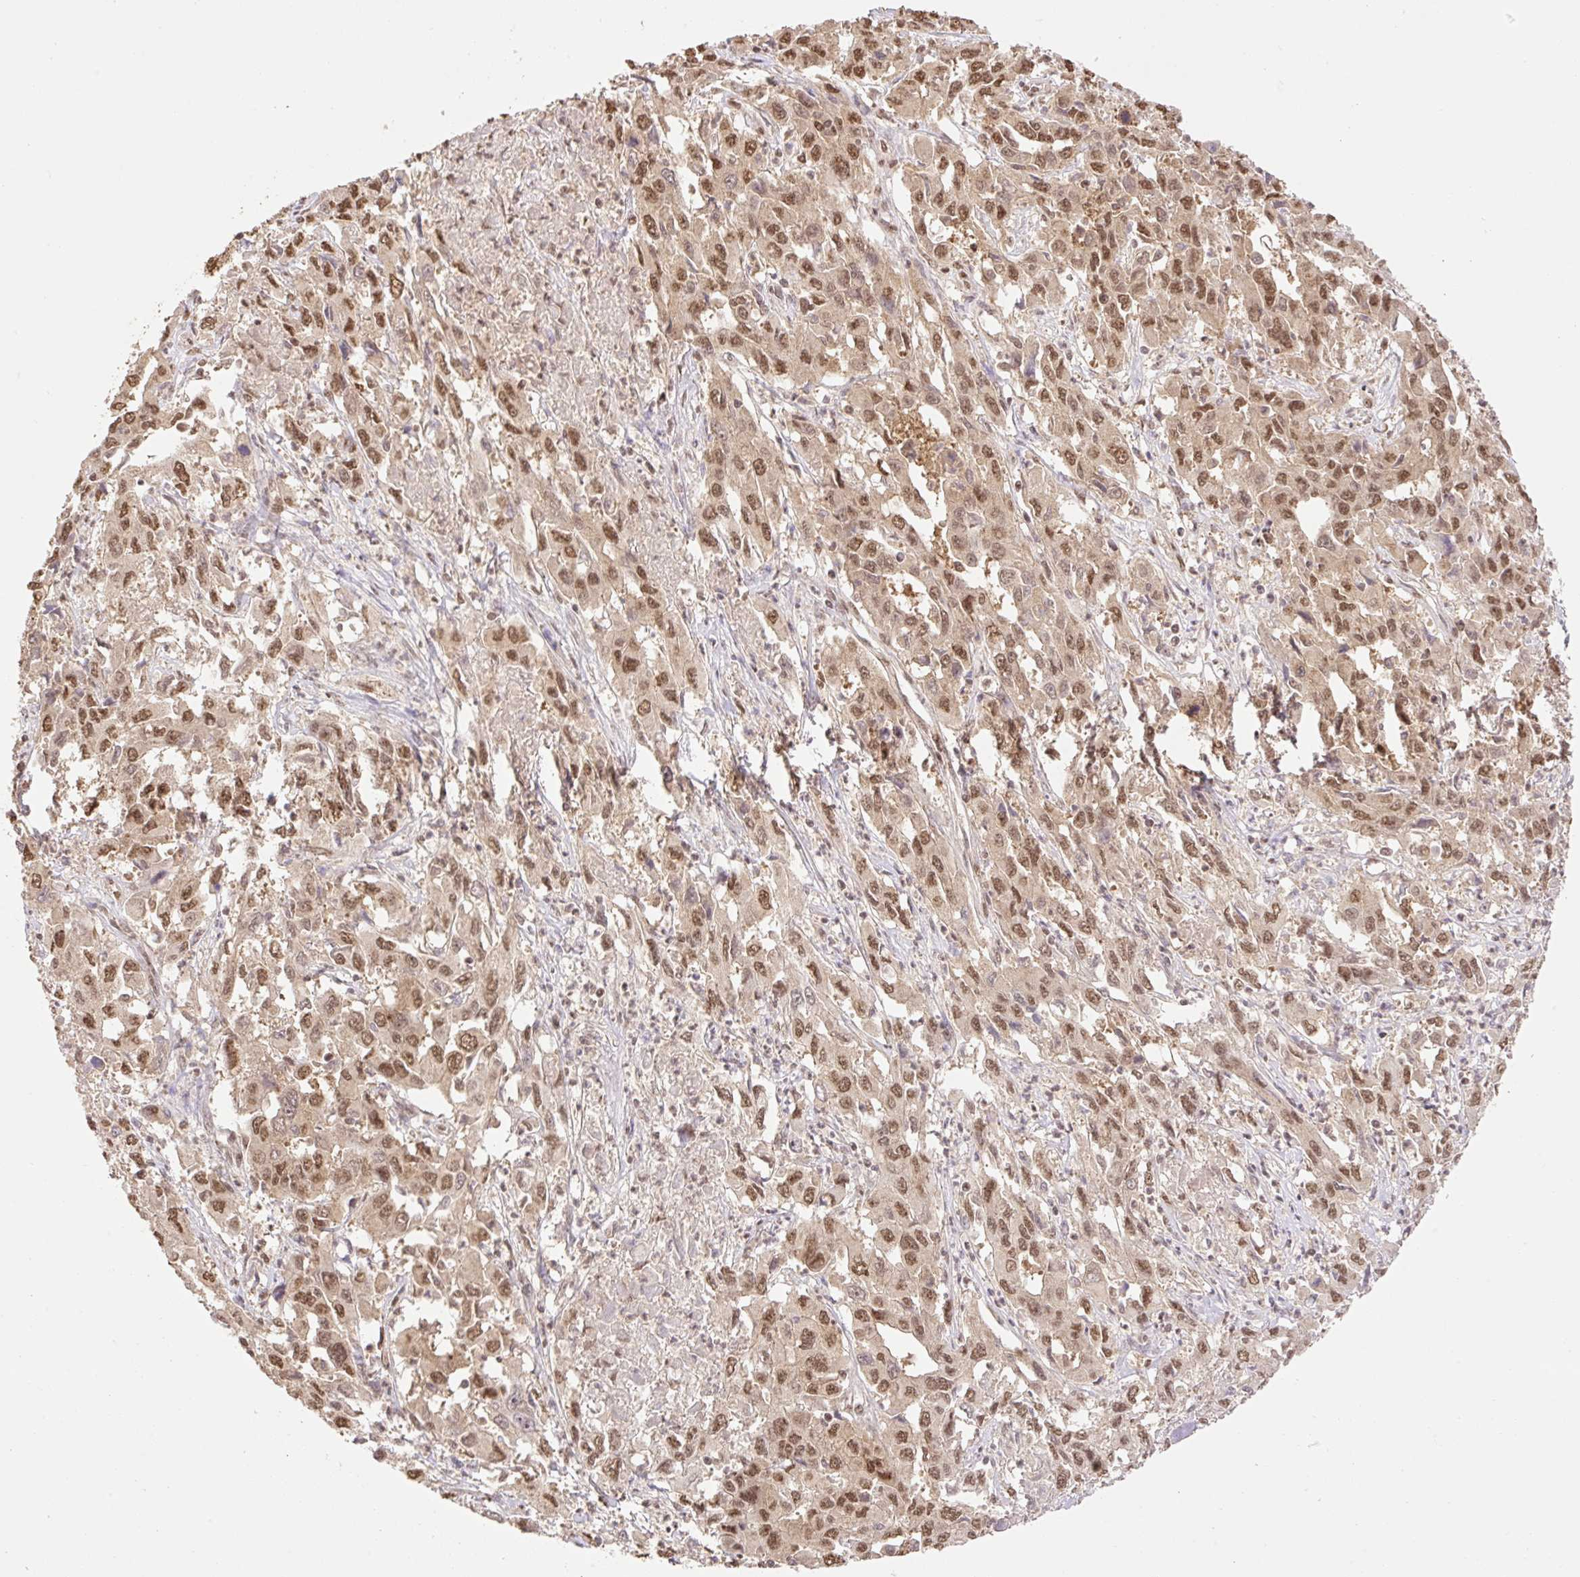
{"staining": {"intensity": "moderate", "quantity": ">75%", "location": "nuclear"}, "tissue": "liver cancer", "cell_type": "Tumor cells", "image_type": "cancer", "snomed": [{"axis": "morphology", "description": "Carcinoma, Hepatocellular, NOS"}, {"axis": "topography", "description": "Liver"}], "caption": "This is an image of immunohistochemistry staining of liver cancer, which shows moderate expression in the nuclear of tumor cells.", "gene": "VPS25", "patient": {"sex": "male", "age": 63}}